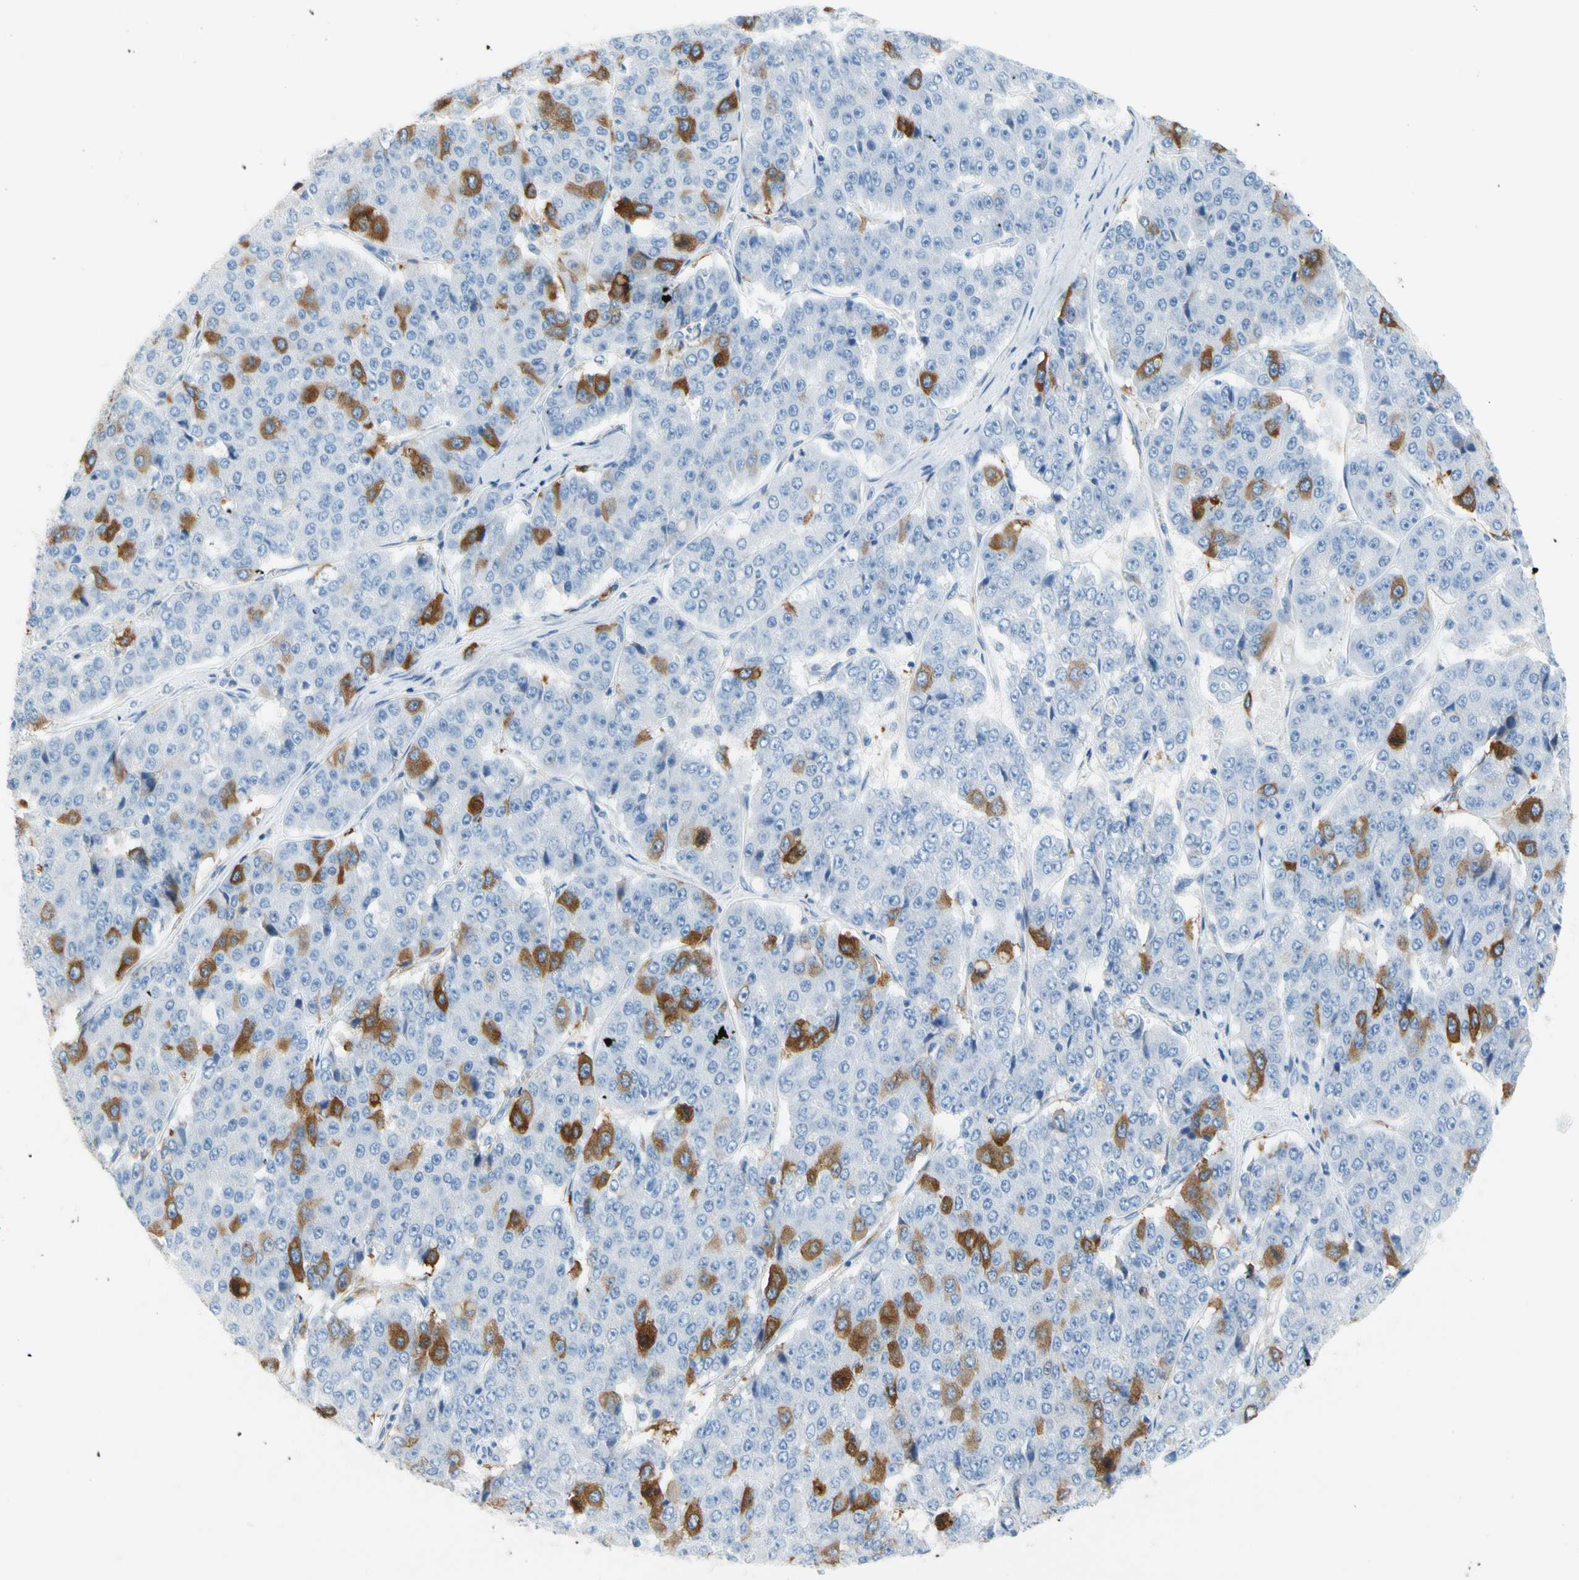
{"staining": {"intensity": "moderate", "quantity": "<25%", "location": "cytoplasmic/membranous"}, "tissue": "pancreatic cancer", "cell_type": "Tumor cells", "image_type": "cancer", "snomed": [{"axis": "morphology", "description": "Adenocarcinoma, NOS"}, {"axis": "topography", "description": "Pancreas"}], "caption": "IHC histopathology image of neoplastic tissue: pancreatic adenocarcinoma stained using immunohistochemistry (IHC) demonstrates low levels of moderate protein expression localized specifically in the cytoplasmic/membranous of tumor cells, appearing as a cytoplasmic/membranous brown color.", "gene": "TACC3", "patient": {"sex": "male", "age": 50}}